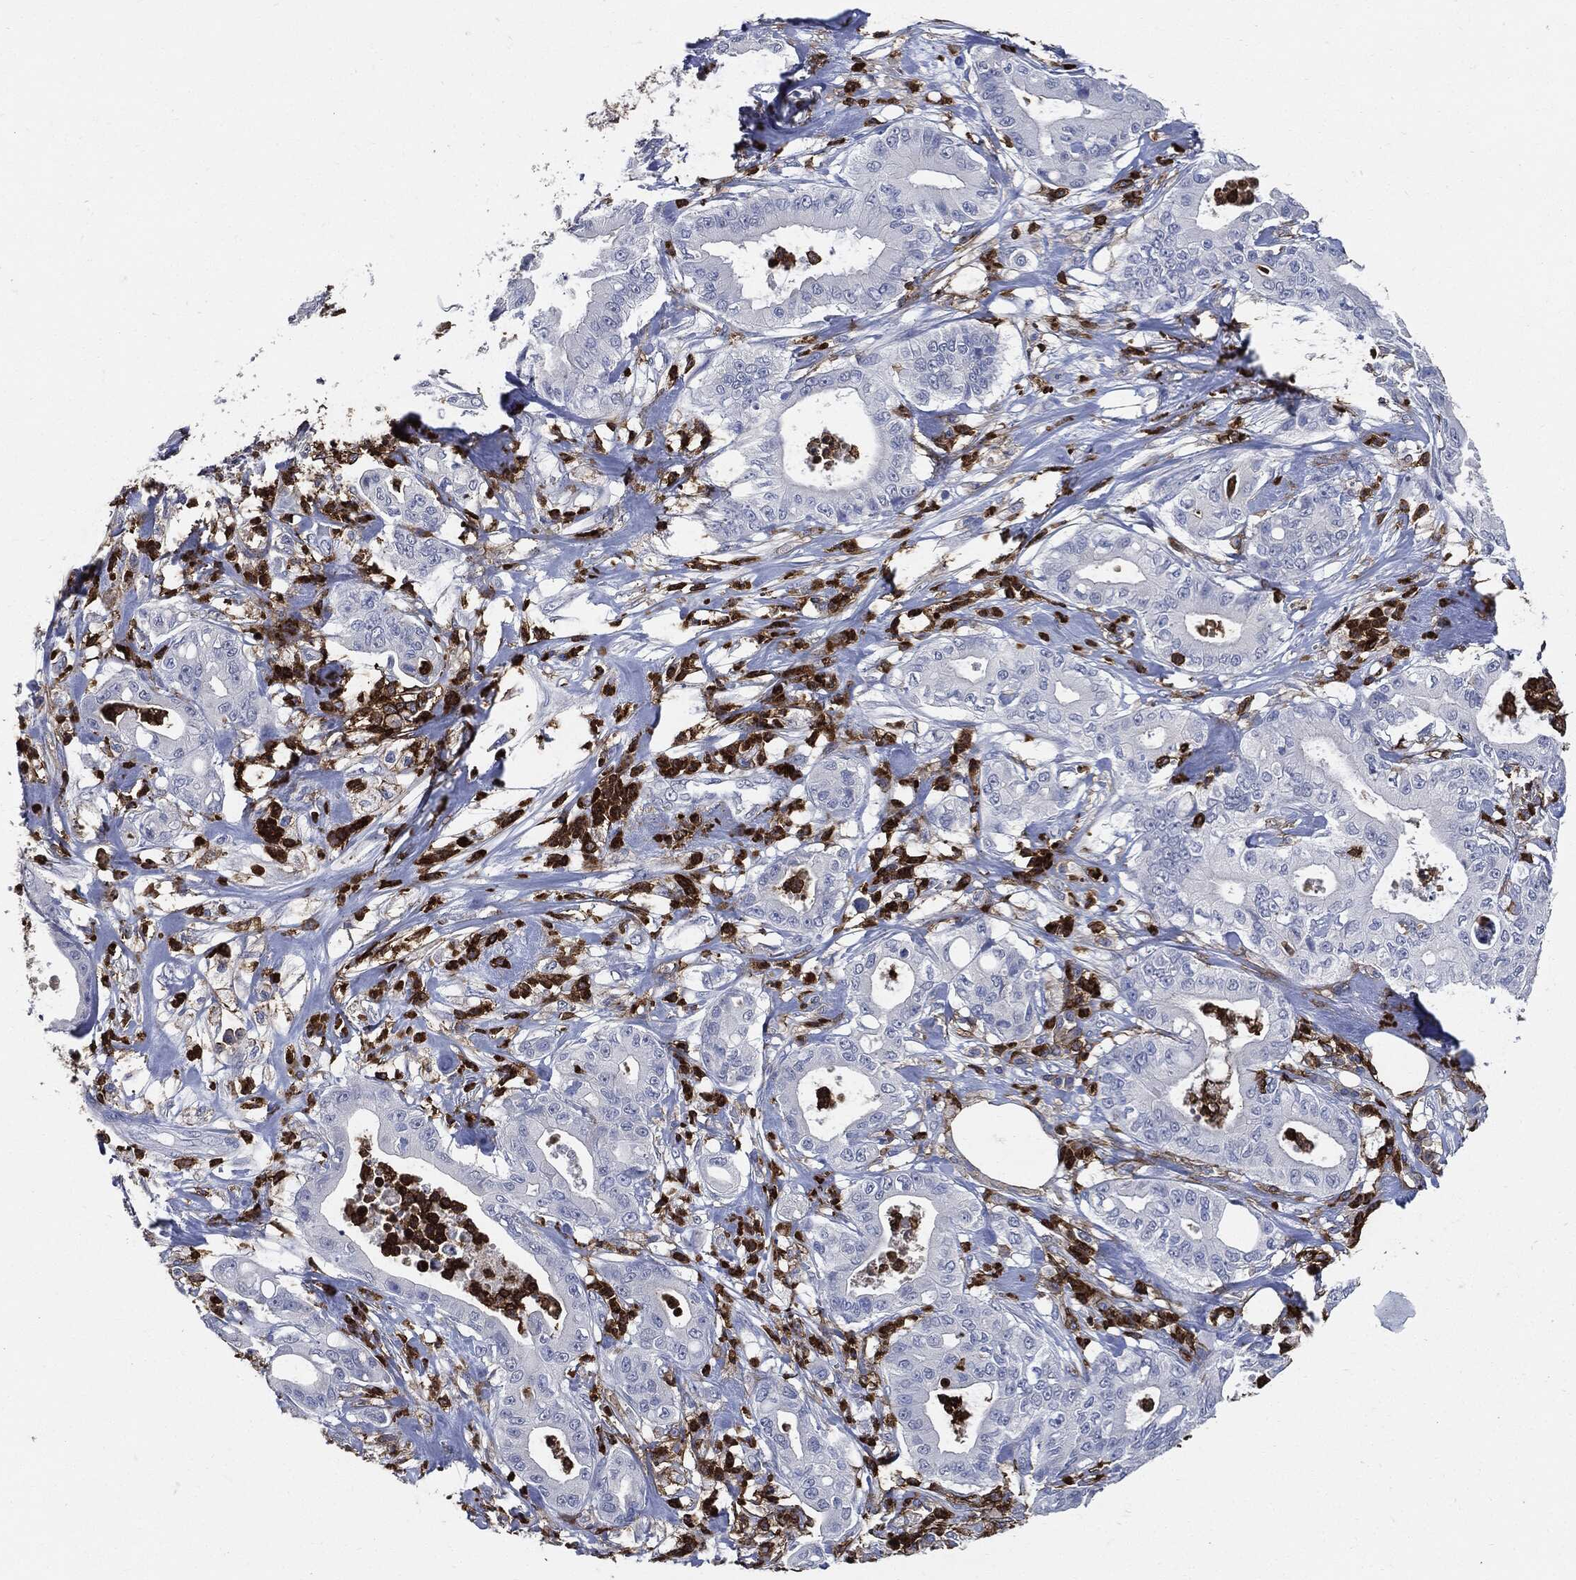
{"staining": {"intensity": "negative", "quantity": "none", "location": "none"}, "tissue": "pancreatic cancer", "cell_type": "Tumor cells", "image_type": "cancer", "snomed": [{"axis": "morphology", "description": "Adenocarcinoma, NOS"}, {"axis": "topography", "description": "Pancreas"}], "caption": "This micrograph is of adenocarcinoma (pancreatic) stained with IHC to label a protein in brown with the nuclei are counter-stained blue. There is no positivity in tumor cells.", "gene": "PTPRC", "patient": {"sex": "male", "age": 71}}